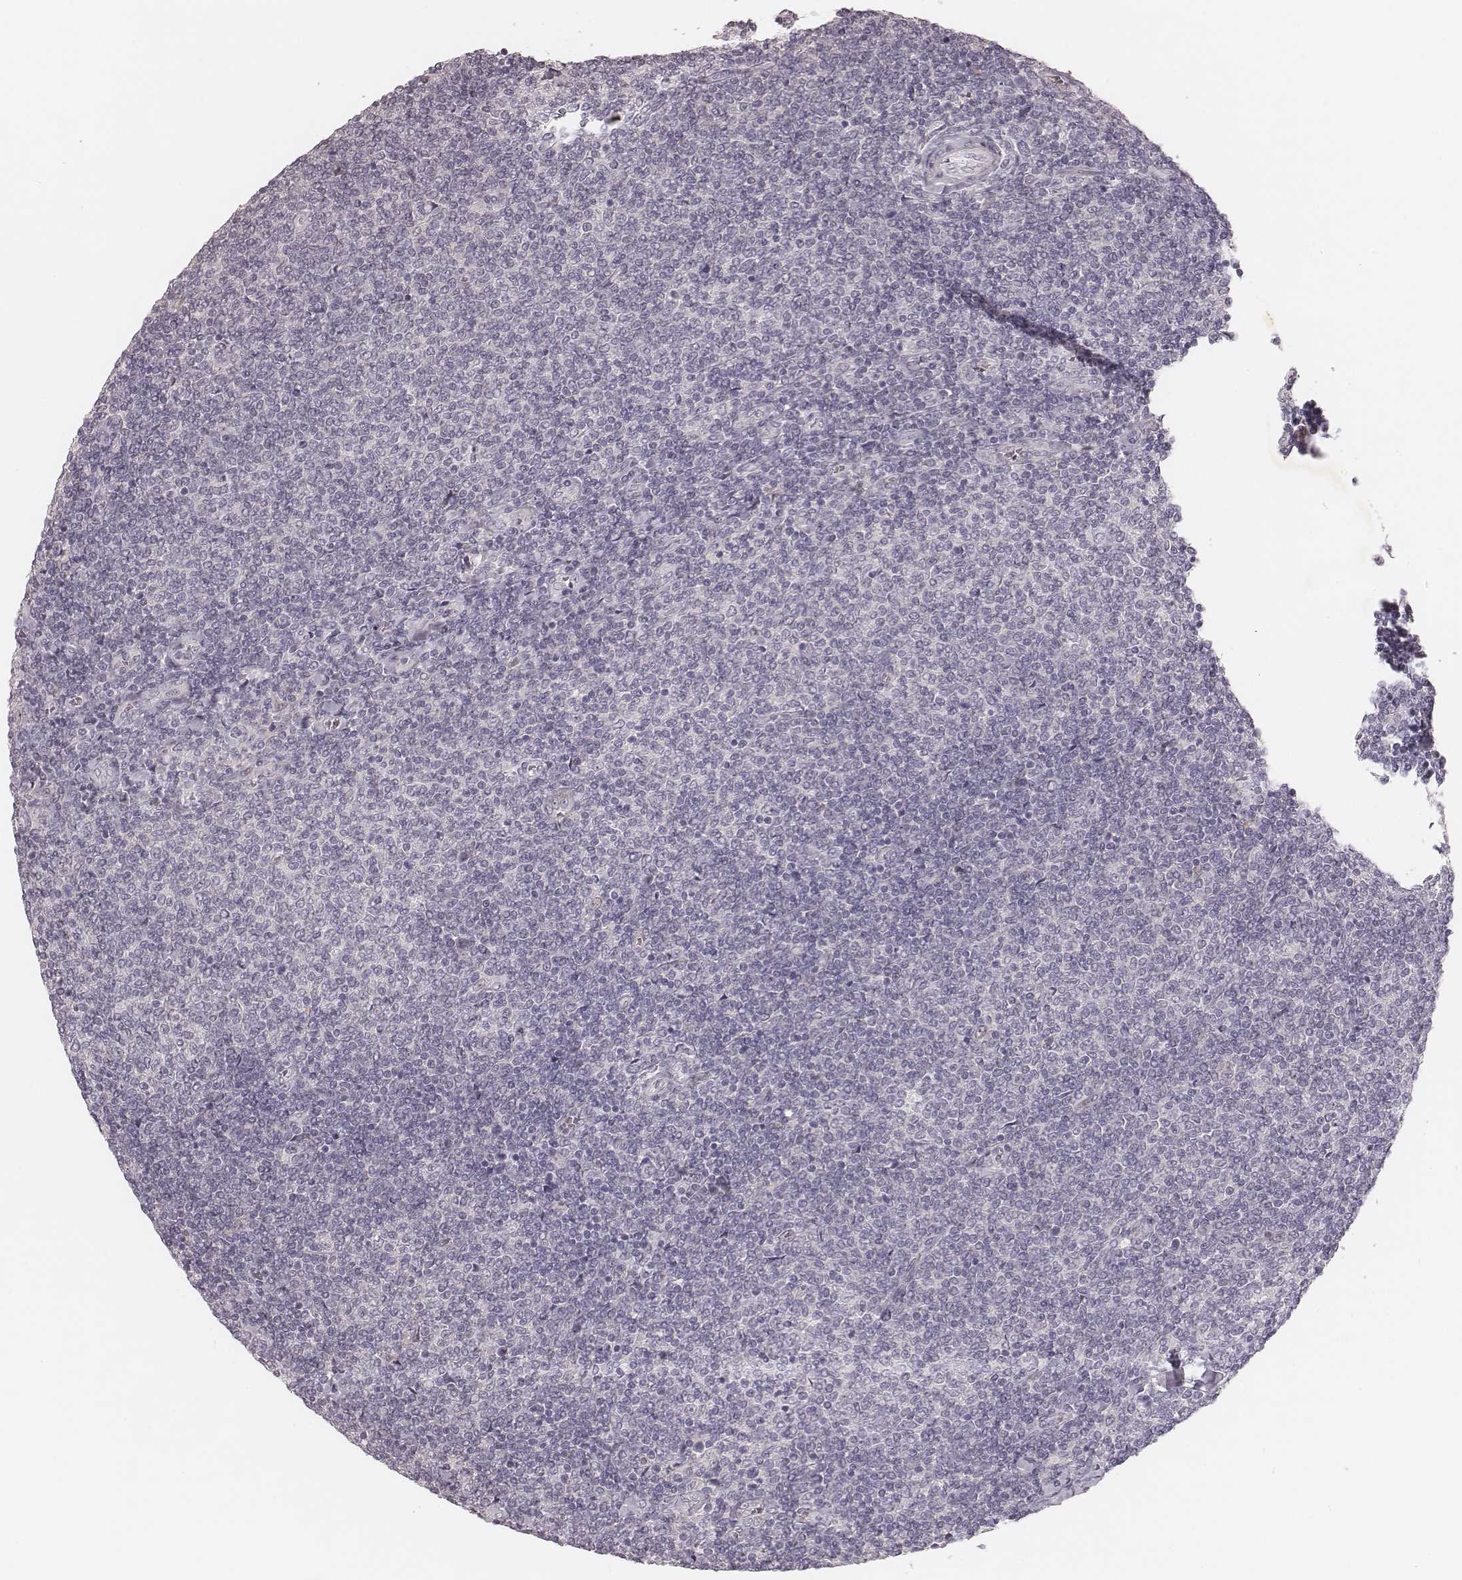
{"staining": {"intensity": "negative", "quantity": "none", "location": "none"}, "tissue": "lymphoma", "cell_type": "Tumor cells", "image_type": "cancer", "snomed": [{"axis": "morphology", "description": "Malignant lymphoma, non-Hodgkin's type, Low grade"}, {"axis": "topography", "description": "Lymph node"}], "caption": "Photomicrograph shows no significant protein expression in tumor cells of lymphoma.", "gene": "MADCAM1", "patient": {"sex": "male", "age": 52}}